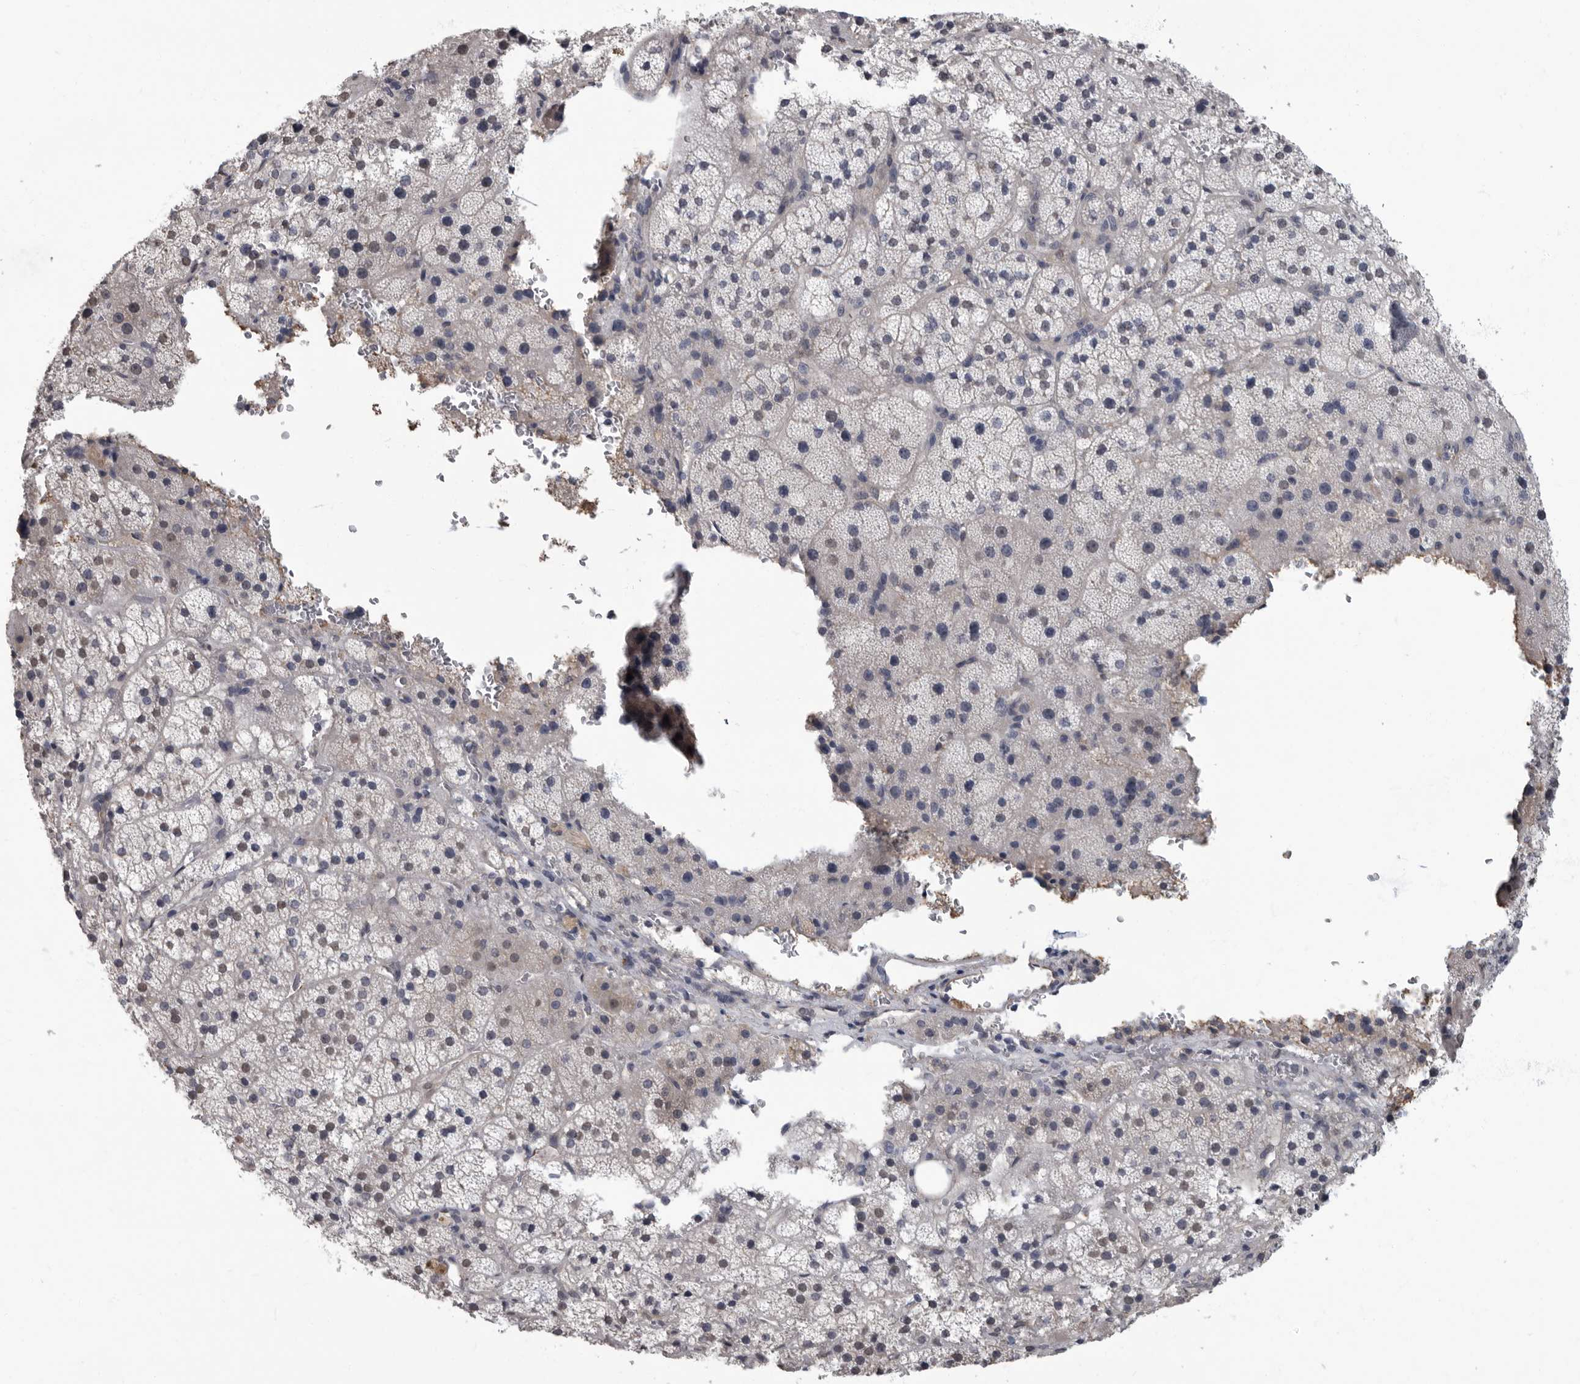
{"staining": {"intensity": "weak", "quantity": "25%-75%", "location": "nuclear"}, "tissue": "adrenal gland", "cell_type": "Glandular cells", "image_type": "normal", "snomed": [{"axis": "morphology", "description": "Normal tissue, NOS"}, {"axis": "topography", "description": "Adrenal gland"}], "caption": "DAB (3,3'-diaminobenzidine) immunohistochemical staining of normal adrenal gland demonstrates weak nuclear protein staining in approximately 25%-75% of glandular cells. (brown staining indicates protein expression, while blue staining denotes nuclei).", "gene": "ARHGEF10", "patient": {"sex": "female", "age": 44}}